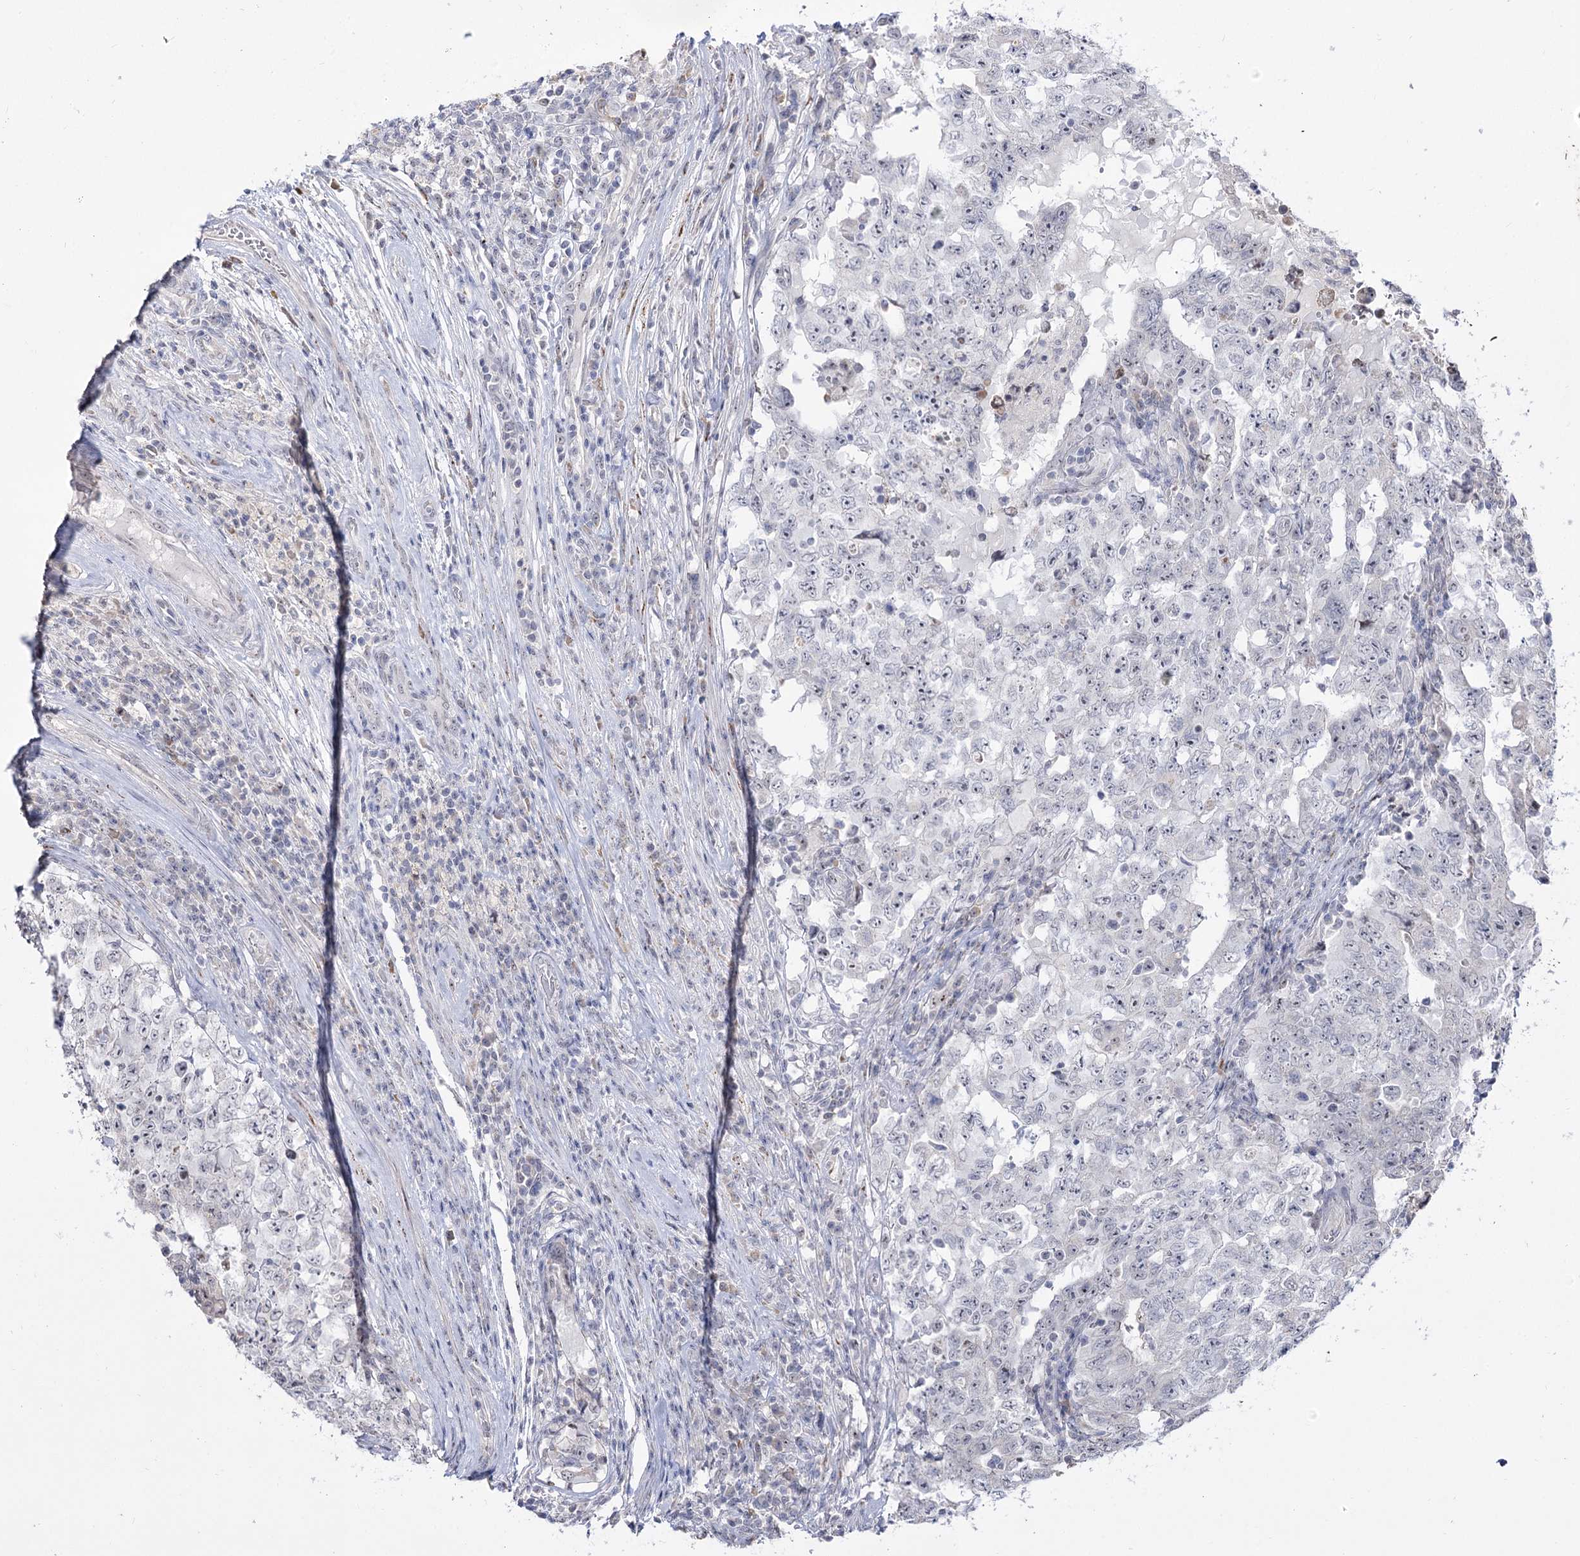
{"staining": {"intensity": "negative", "quantity": "none", "location": "none"}, "tissue": "testis cancer", "cell_type": "Tumor cells", "image_type": "cancer", "snomed": [{"axis": "morphology", "description": "Carcinoma, Embryonal, NOS"}, {"axis": "topography", "description": "Testis"}], "caption": "Embryonal carcinoma (testis) stained for a protein using immunohistochemistry reveals no expression tumor cells.", "gene": "DDX50", "patient": {"sex": "male", "age": 26}}